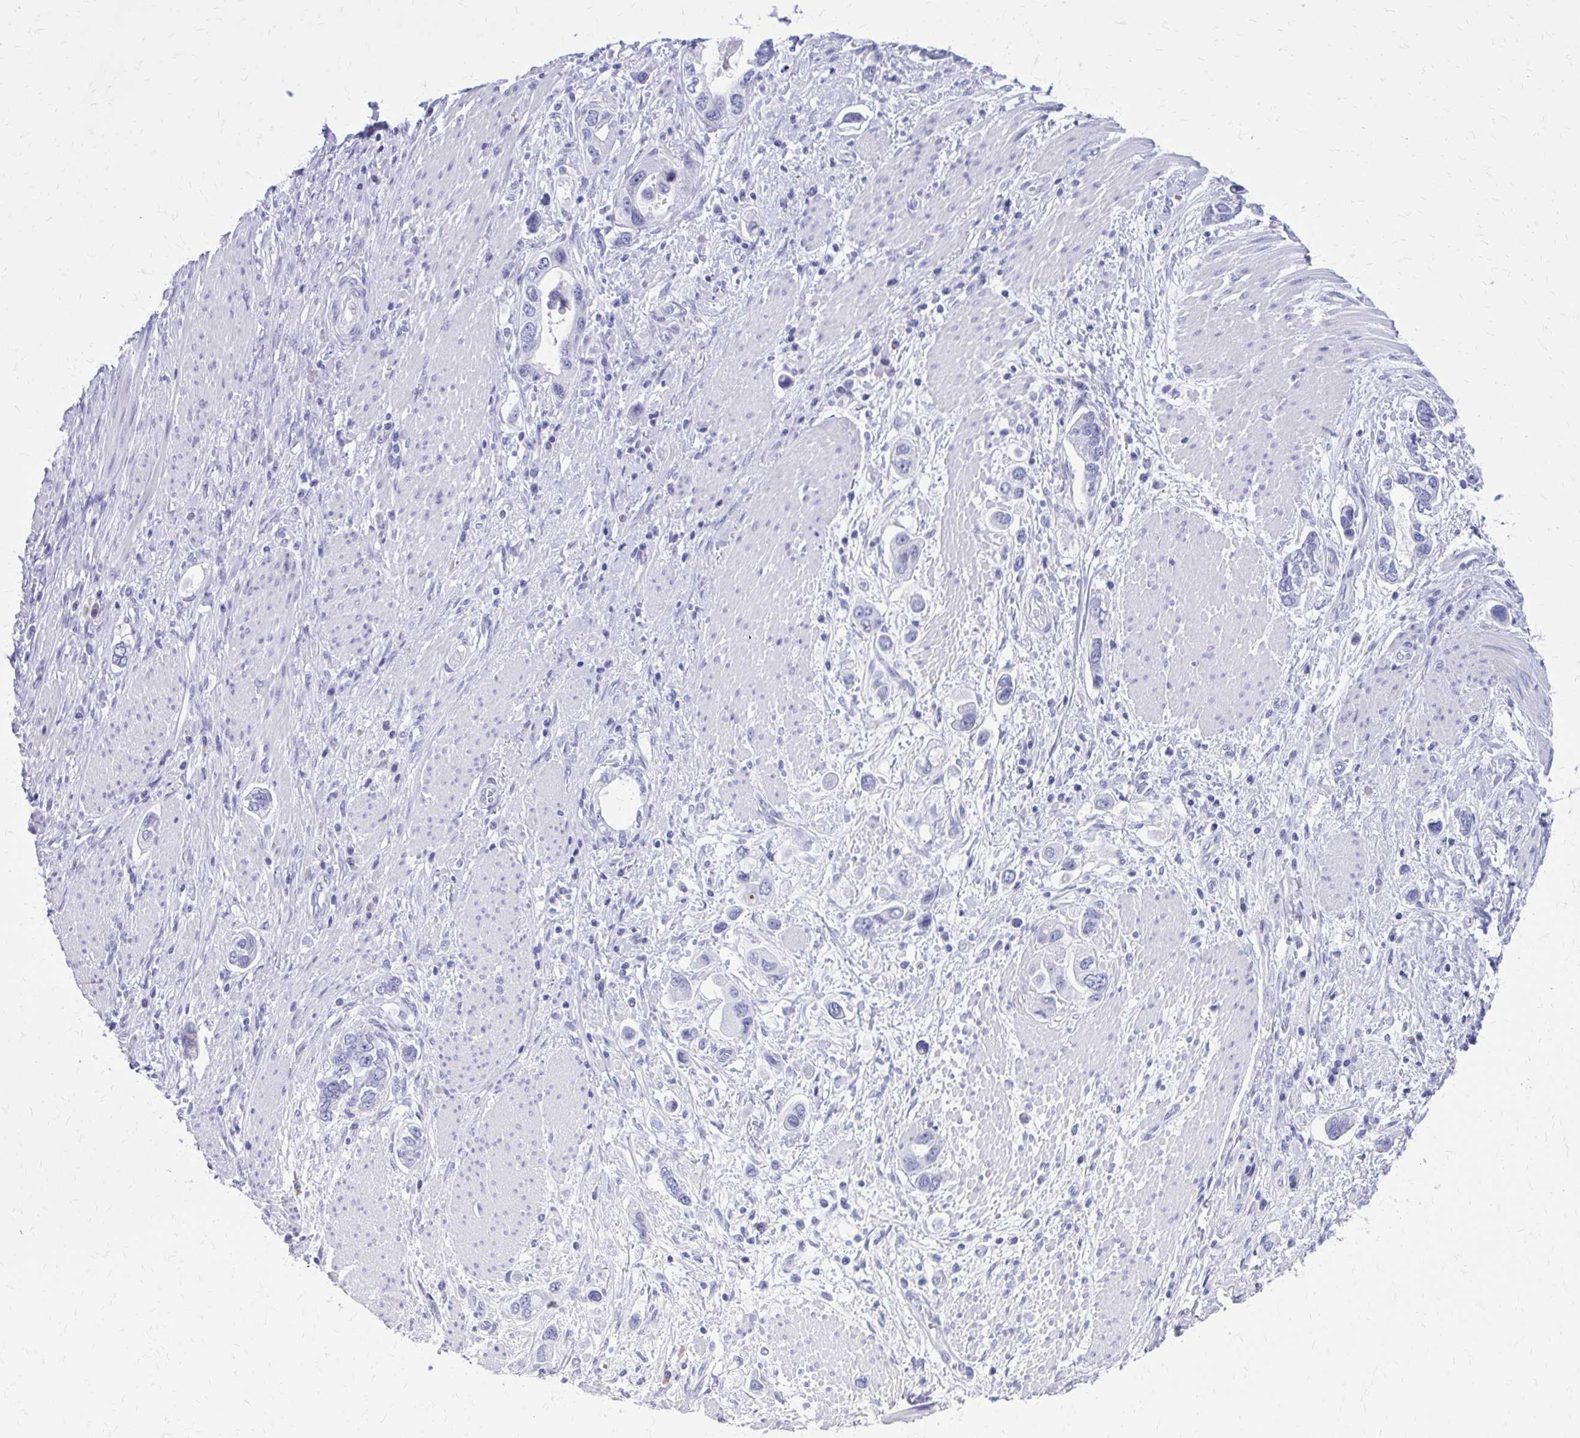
{"staining": {"intensity": "negative", "quantity": "none", "location": "none"}, "tissue": "stomach cancer", "cell_type": "Tumor cells", "image_type": "cancer", "snomed": [{"axis": "morphology", "description": "Adenocarcinoma, NOS"}, {"axis": "topography", "description": "Stomach, lower"}], "caption": "A photomicrograph of human adenocarcinoma (stomach) is negative for staining in tumor cells. (IHC, brightfield microscopy, high magnification).", "gene": "LCN15", "patient": {"sex": "female", "age": 93}}